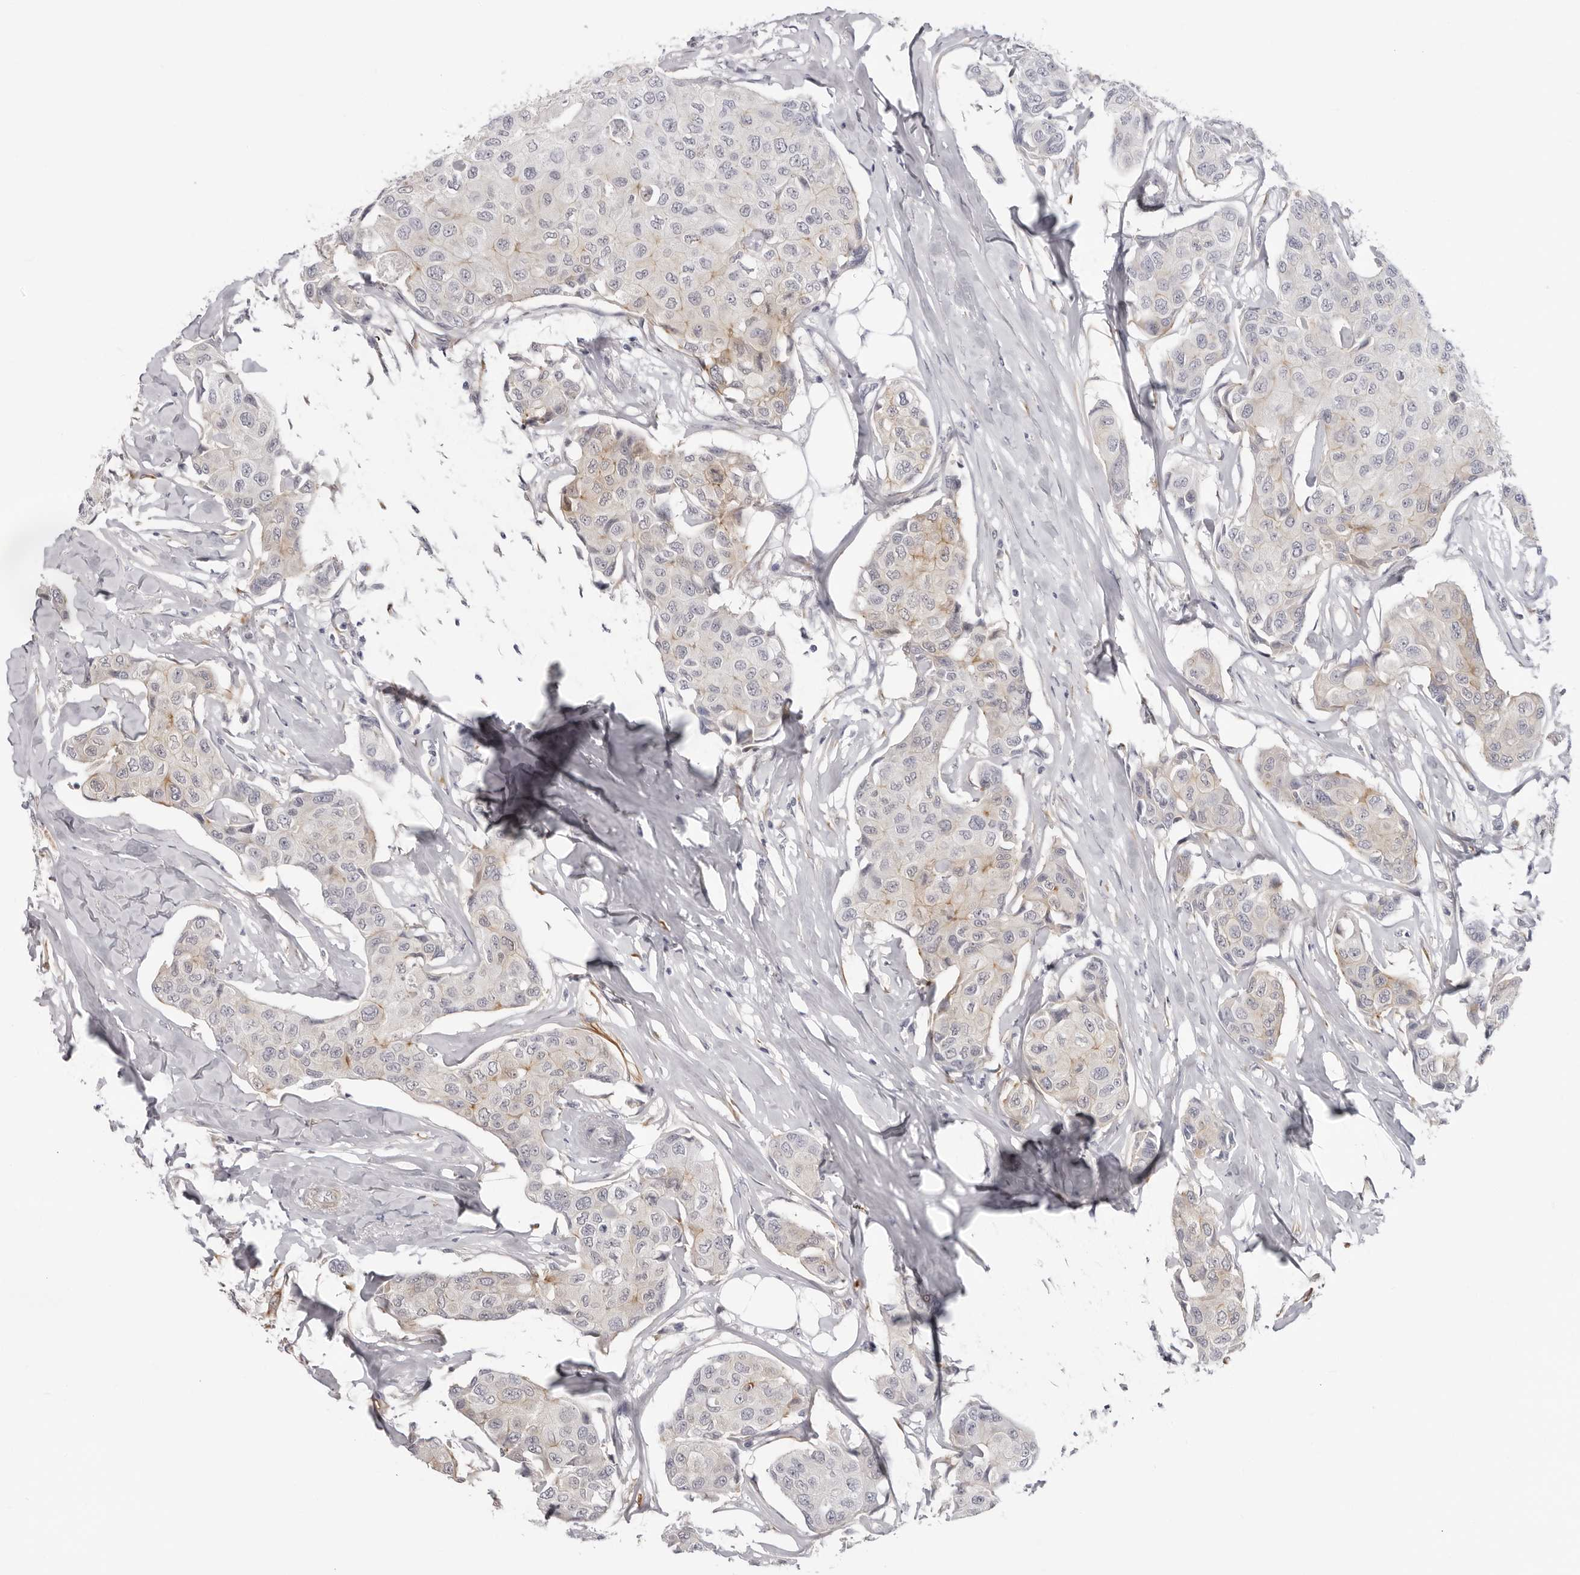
{"staining": {"intensity": "moderate", "quantity": "<25%", "location": "cytoplasmic/membranous"}, "tissue": "breast cancer", "cell_type": "Tumor cells", "image_type": "cancer", "snomed": [{"axis": "morphology", "description": "Duct carcinoma"}, {"axis": "topography", "description": "Breast"}], "caption": "Approximately <25% of tumor cells in human breast cancer demonstrate moderate cytoplasmic/membranous protein staining as visualized by brown immunohistochemical staining.", "gene": "SRGAP2", "patient": {"sex": "female", "age": 80}}